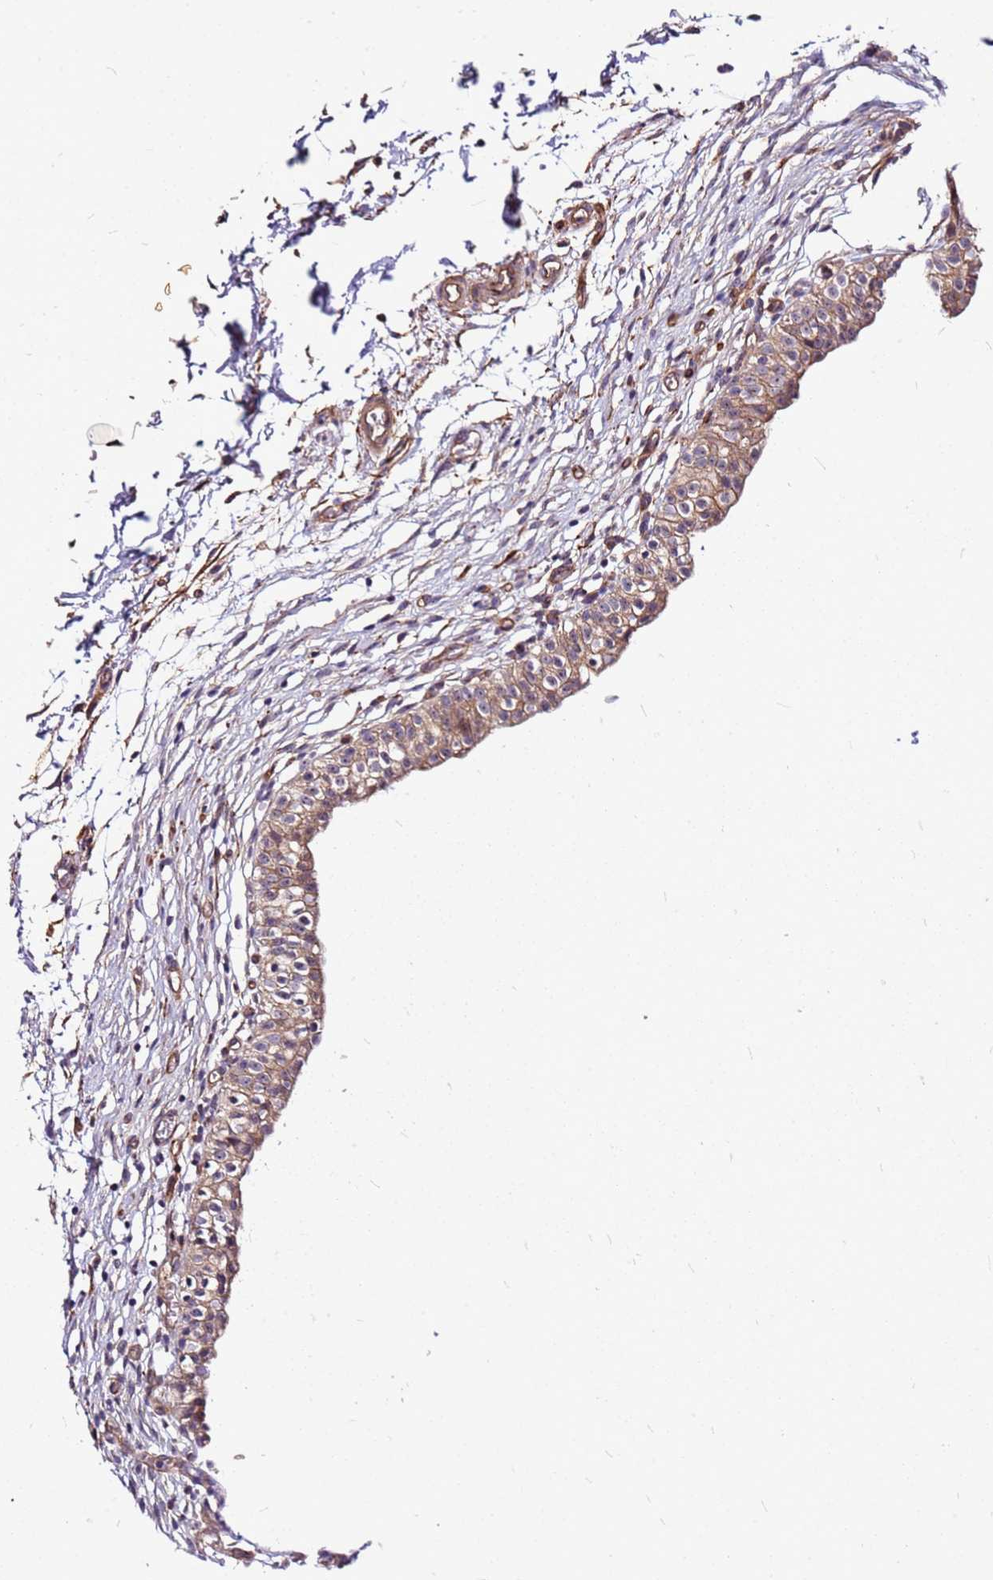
{"staining": {"intensity": "moderate", "quantity": ">75%", "location": "cytoplasmic/membranous,nuclear"}, "tissue": "urinary bladder", "cell_type": "Urothelial cells", "image_type": "normal", "snomed": [{"axis": "morphology", "description": "Normal tissue, NOS"}, {"axis": "topography", "description": "Urinary bladder"}, {"axis": "topography", "description": "Peripheral nerve tissue"}], "caption": "Protein expression analysis of benign human urinary bladder reveals moderate cytoplasmic/membranous,nuclear staining in about >75% of urothelial cells. (DAB = brown stain, brightfield microscopy at high magnification).", "gene": "TOPAZ1", "patient": {"sex": "male", "age": 55}}